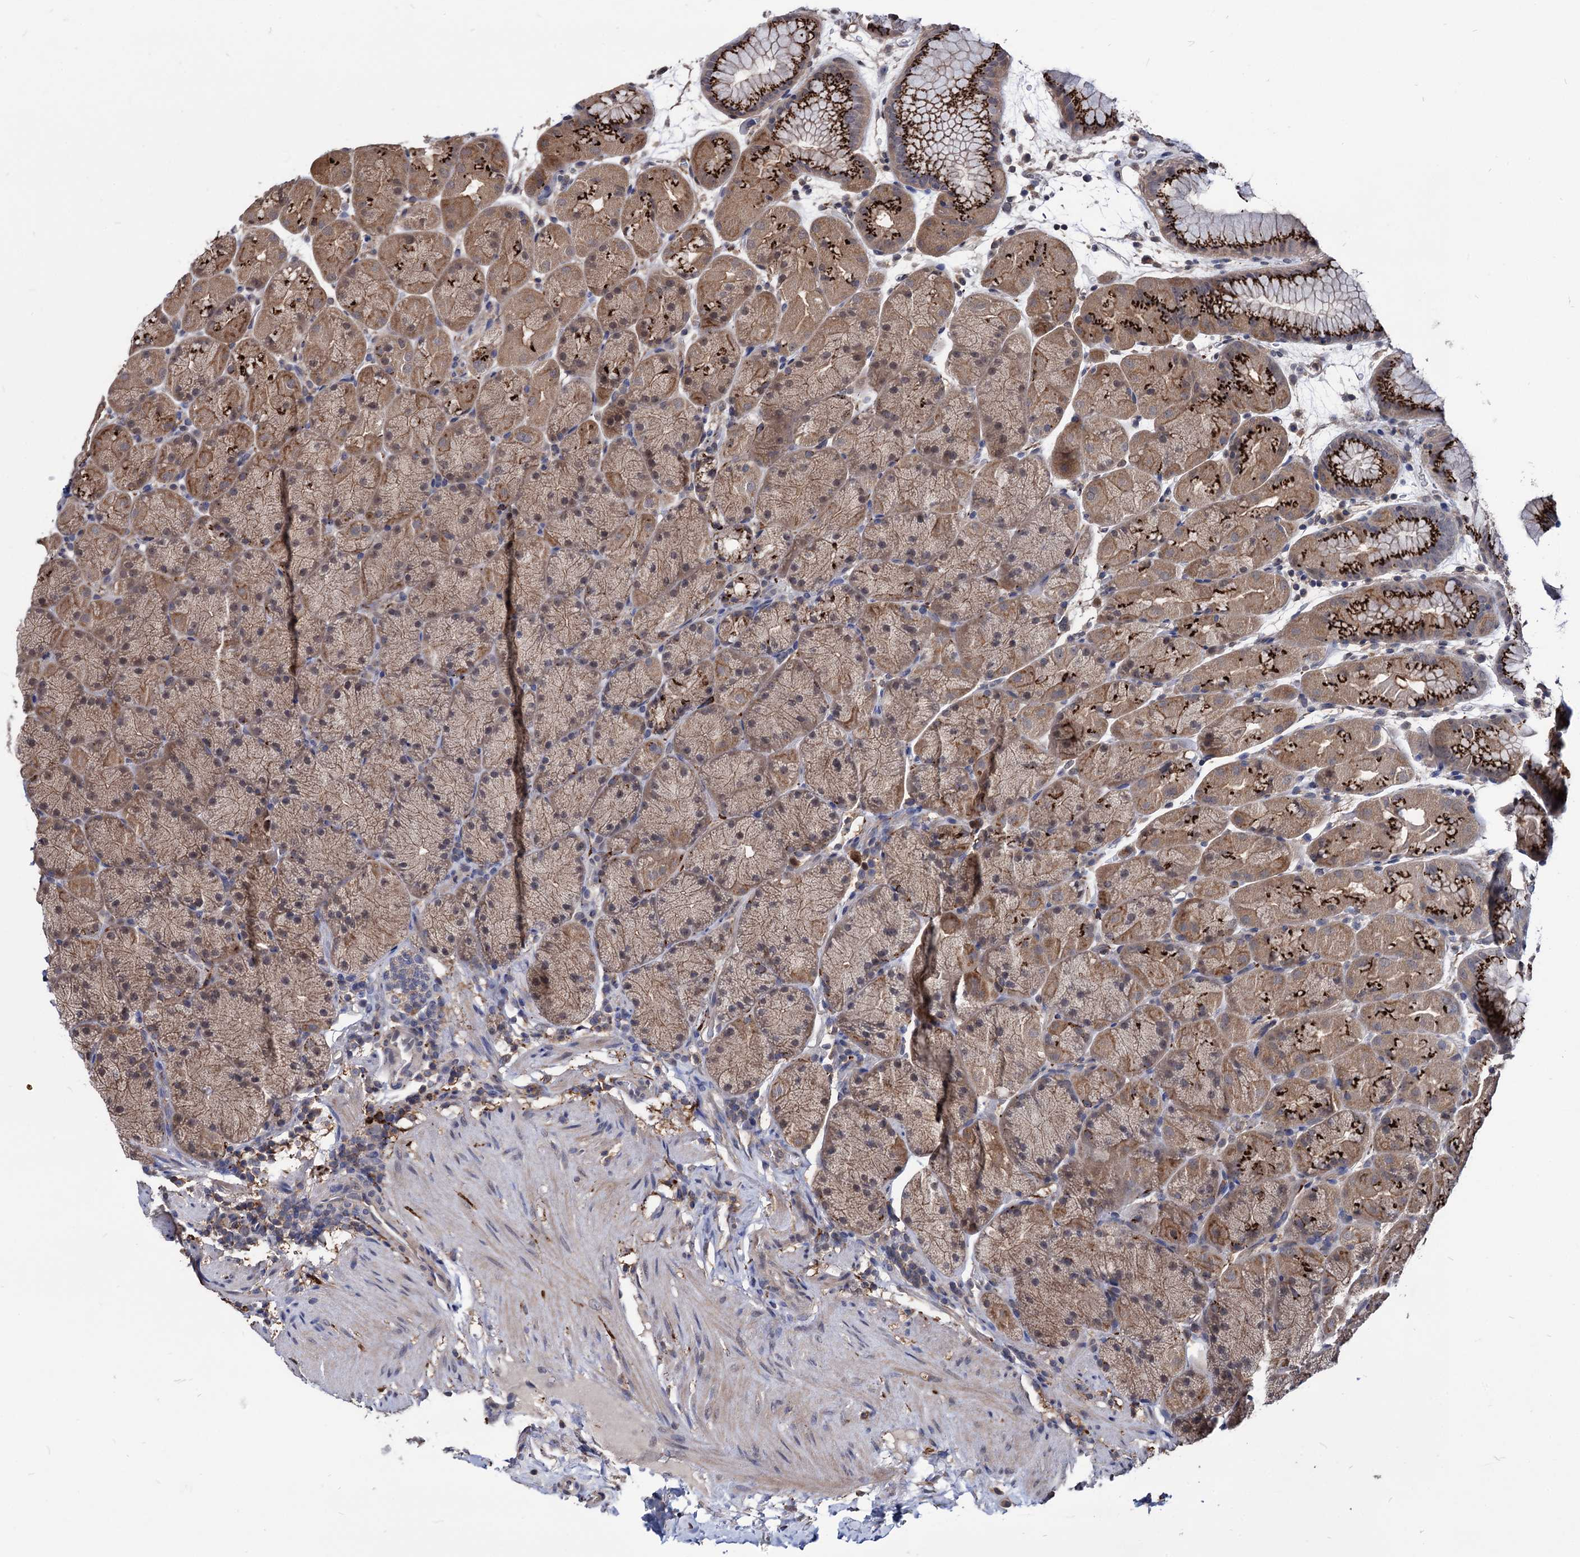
{"staining": {"intensity": "strong", "quantity": ">75%", "location": "cytoplasmic/membranous"}, "tissue": "stomach", "cell_type": "Glandular cells", "image_type": "normal", "snomed": [{"axis": "morphology", "description": "Normal tissue, NOS"}, {"axis": "topography", "description": "Stomach, upper"}, {"axis": "topography", "description": "Stomach, lower"}], "caption": "Stomach stained for a protein (brown) shows strong cytoplasmic/membranous positive expression in approximately >75% of glandular cells.", "gene": "ESD", "patient": {"sex": "male", "age": 67}}